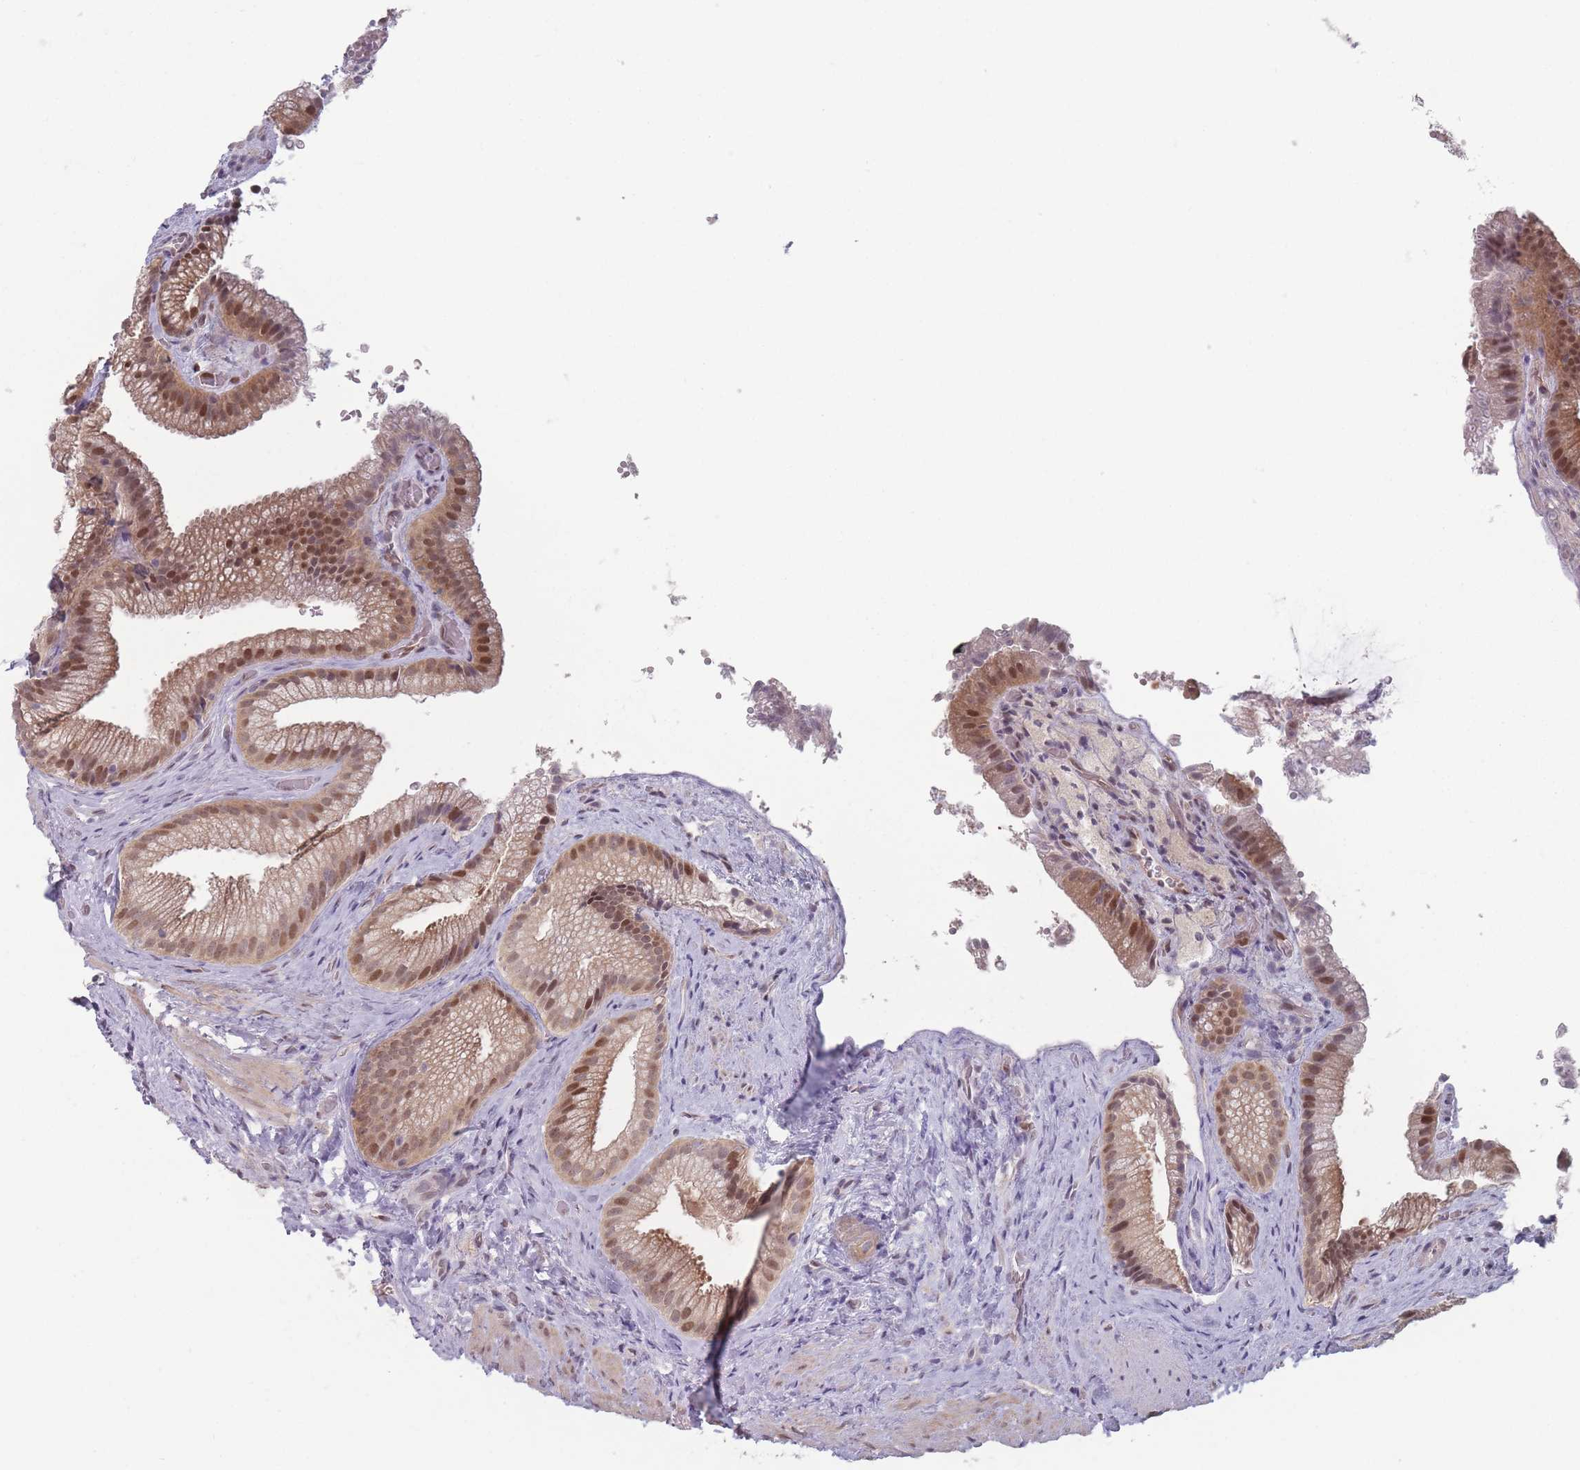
{"staining": {"intensity": "moderate", "quantity": ">75%", "location": "cytoplasmic/membranous,nuclear"}, "tissue": "gallbladder", "cell_type": "Glandular cells", "image_type": "normal", "snomed": [{"axis": "morphology", "description": "Normal tissue, NOS"}, {"axis": "morphology", "description": "Inflammation, NOS"}, {"axis": "topography", "description": "Gallbladder"}], "caption": "Immunohistochemical staining of benign gallbladder displays moderate cytoplasmic/membranous,nuclear protein staining in approximately >75% of glandular cells. (DAB (3,3'-diaminobenzidine) IHC, brown staining for protein, blue staining for nuclei).", "gene": "SH3BGRL2", "patient": {"sex": "male", "age": 51}}